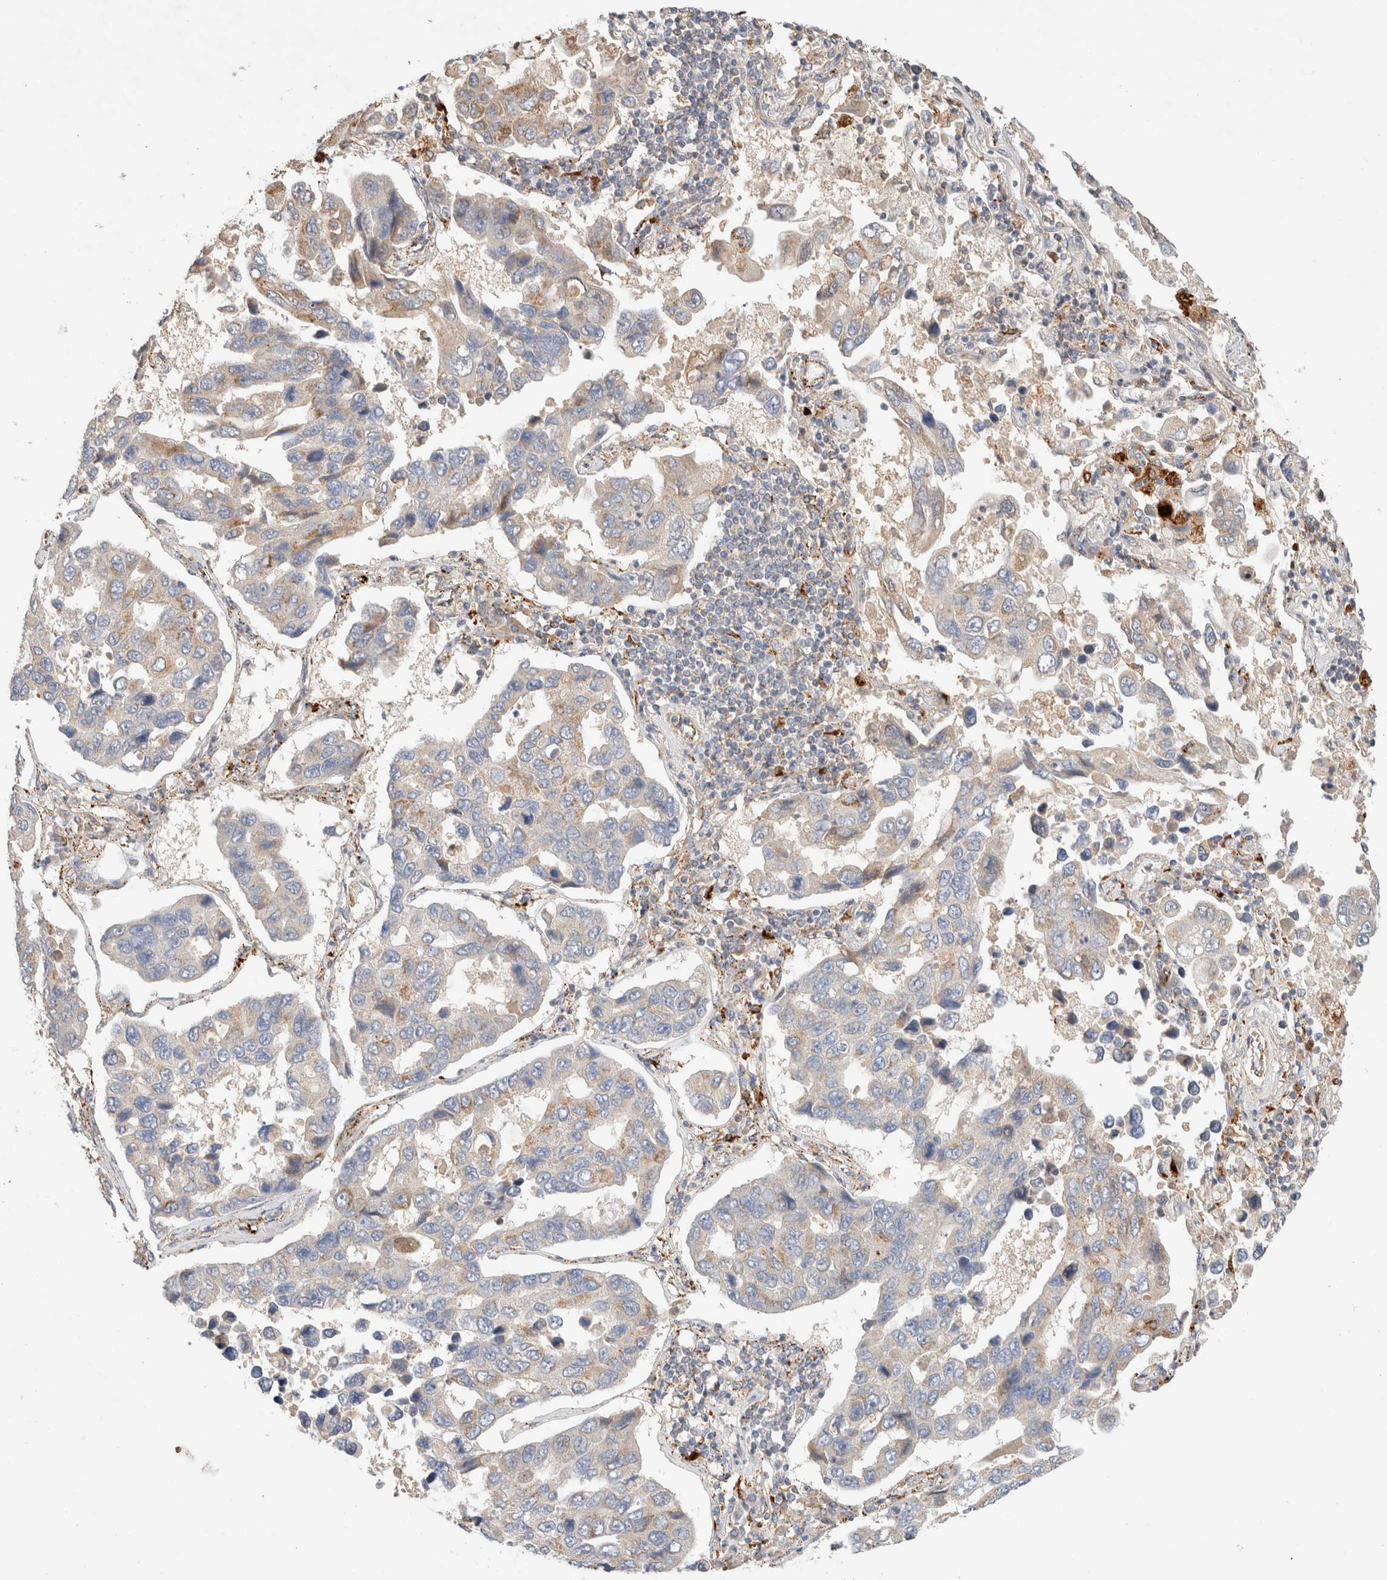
{"staining": {"intensity": "negative", "quantity": "none", "location": "none"}, "tissue": "lung cancer", "cell_type": "Tumor cells", "image_type": "cancer", "snomed": [{"axis": "morphology", "description": "Adenocarcinoma, NOS"}, {"axis": "topography", "description": "Lung"}], "caption": "Immunohistochemistry (IHC) of lung adenocarcinoma exhibits no expression in tumor cells.", "gene": "RABEPK", "patient": {"sex": "male", "age": 64}}